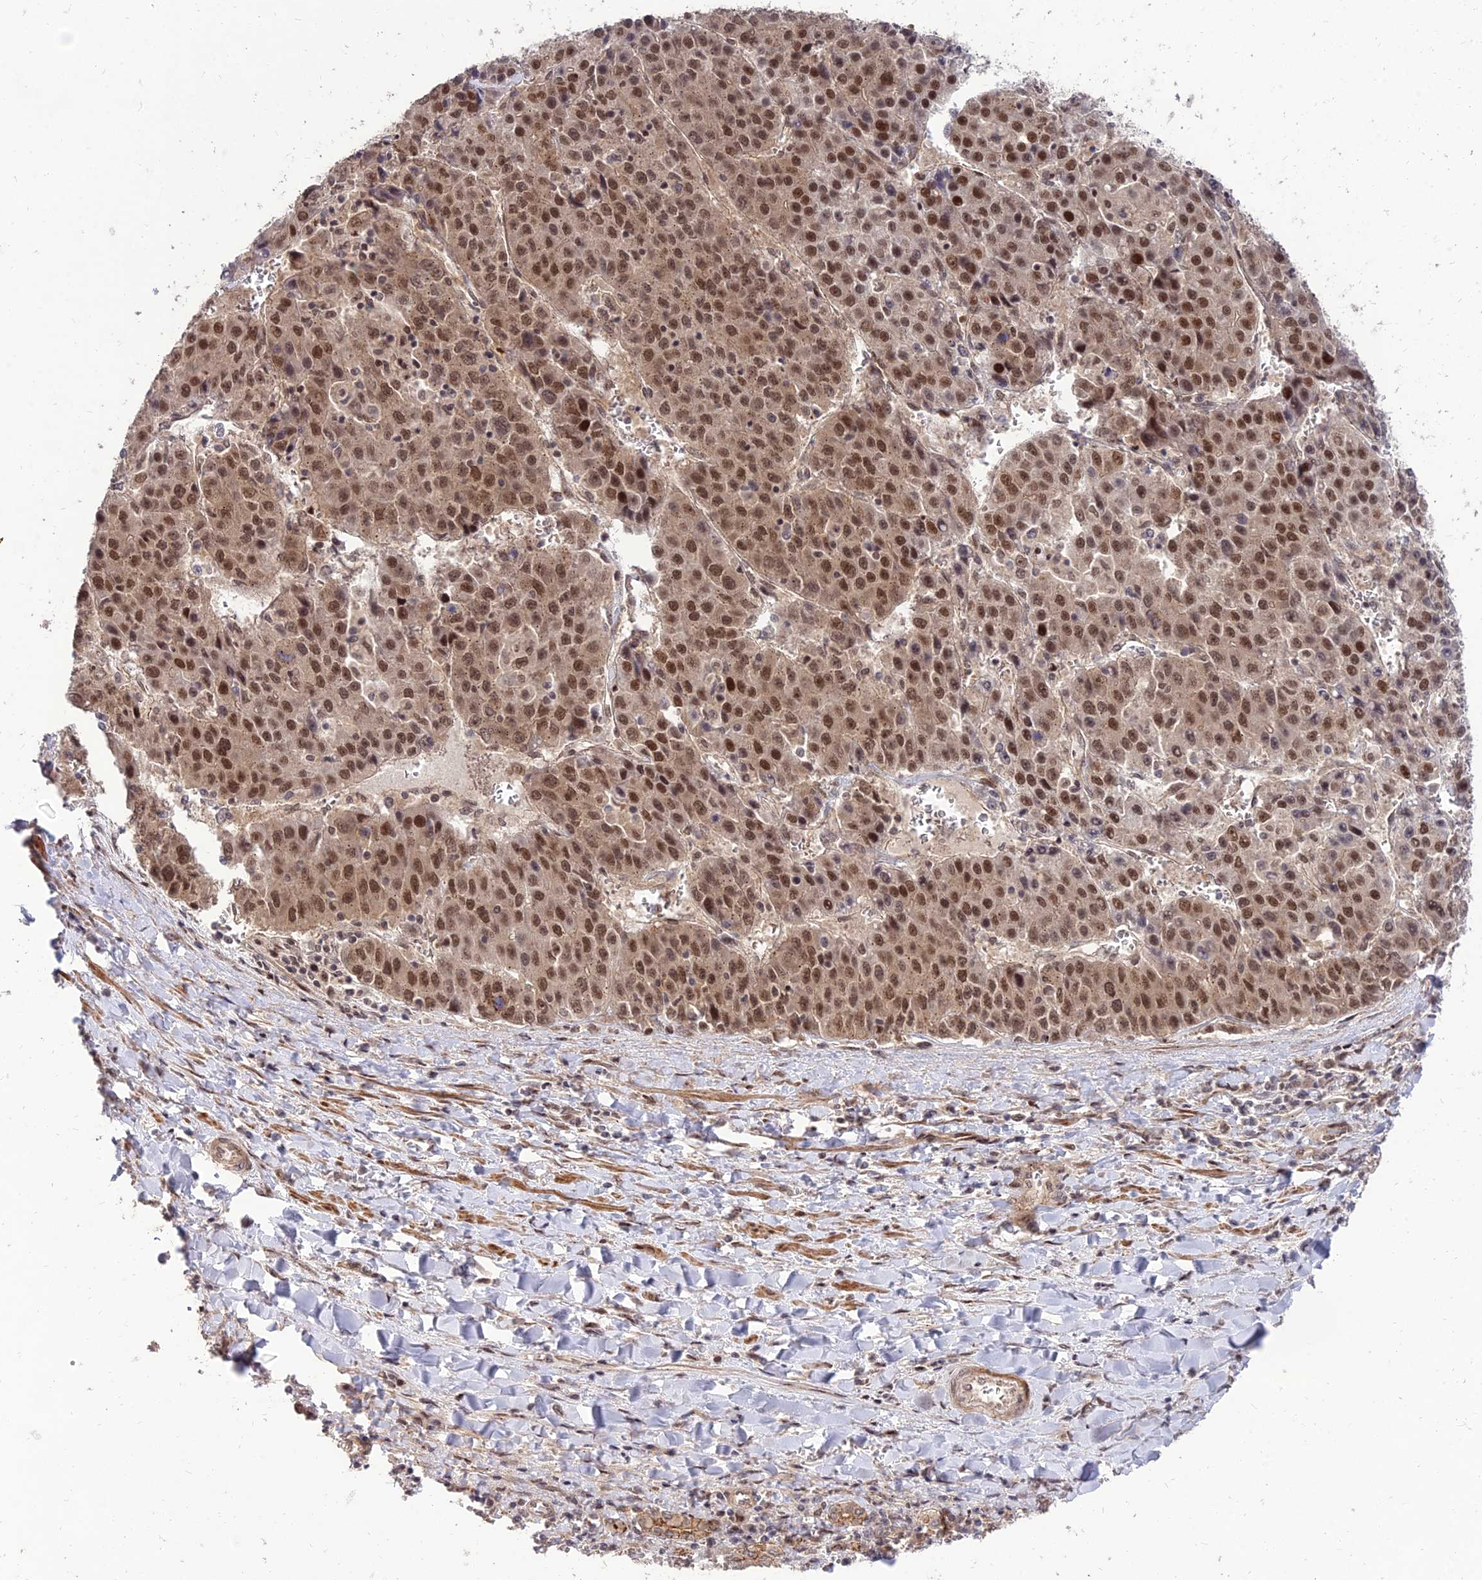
{"staining": {"intensity": "moderate", "quantity": ">75%", "location": "nuclear"}, "tissue": "liver cancer", "cell_type": "Tumor cells", "image_type": "cancer", "snomed": [{"axis": "morphology", "description": "Carcinoma, Hepatocellular, NOS"}, {"axis": "topography", "description": "Liver"}], "caption": "DAB (3,3'-diaminobenzidine) immunohistochemical staining of liver hepatocellular carcinoma shows moderate nuclear protein positivity in about >75% of tumor cells.", "gene": "ZNF85", "patient": {"sex": "female", "age": 53}}